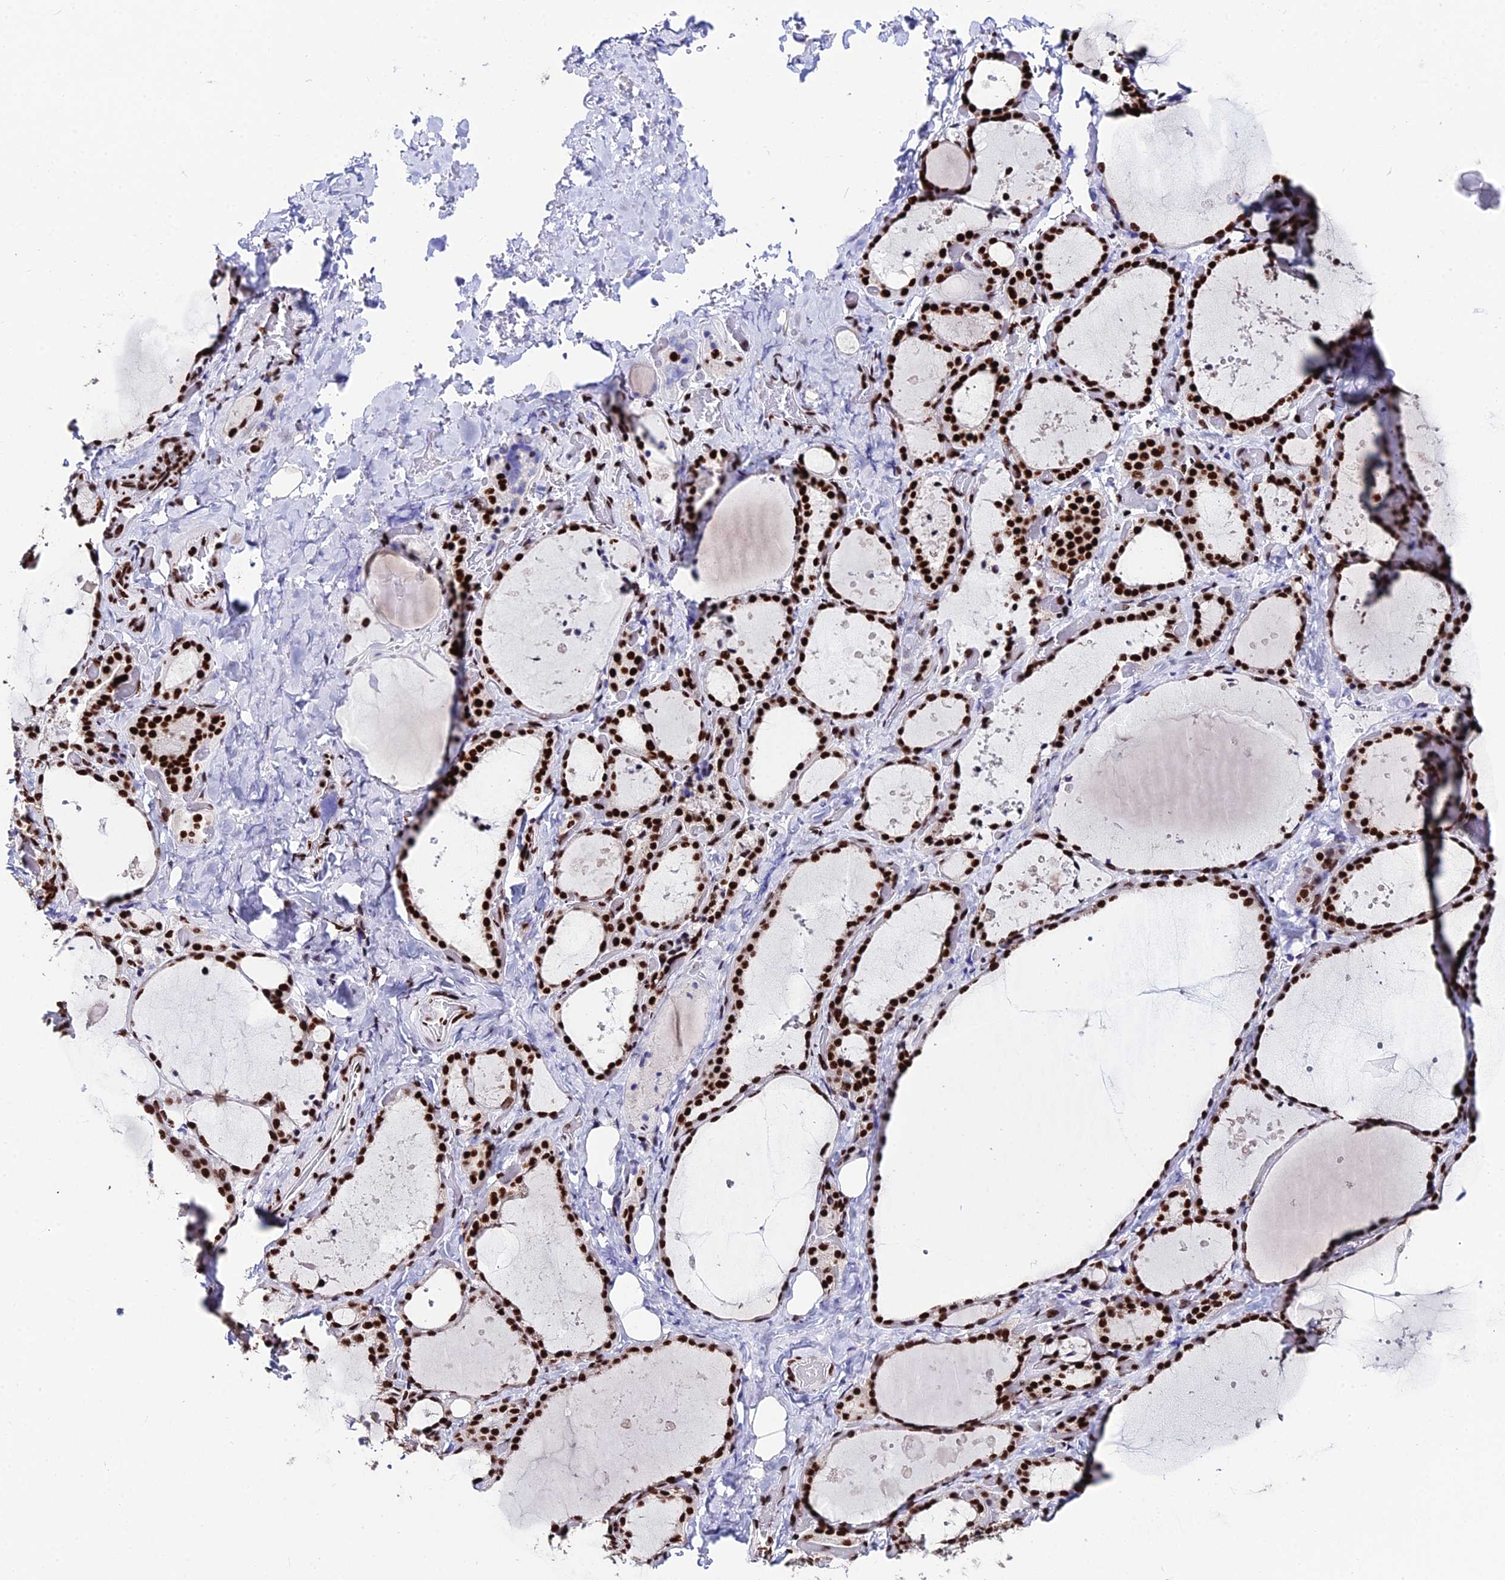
{"staining": {"intensity": "strong", "quantity": ">75%", "location": "nuclear"}, "tissue": "thyroid gland", "cell_type": "Glandular cells", "image_type": "normal", "snomed": [{"axis": "morphology", "description": "Normal tissue, NOS"}, {"axis": "topography", "description": "Thyroid gland"}], "caption": "Human thyroid gland stained with a protein marker exhibits strong staining in glandular cells.", "gene": "HNRNPH1", "patient": {"sex": "female", "age": 44}}